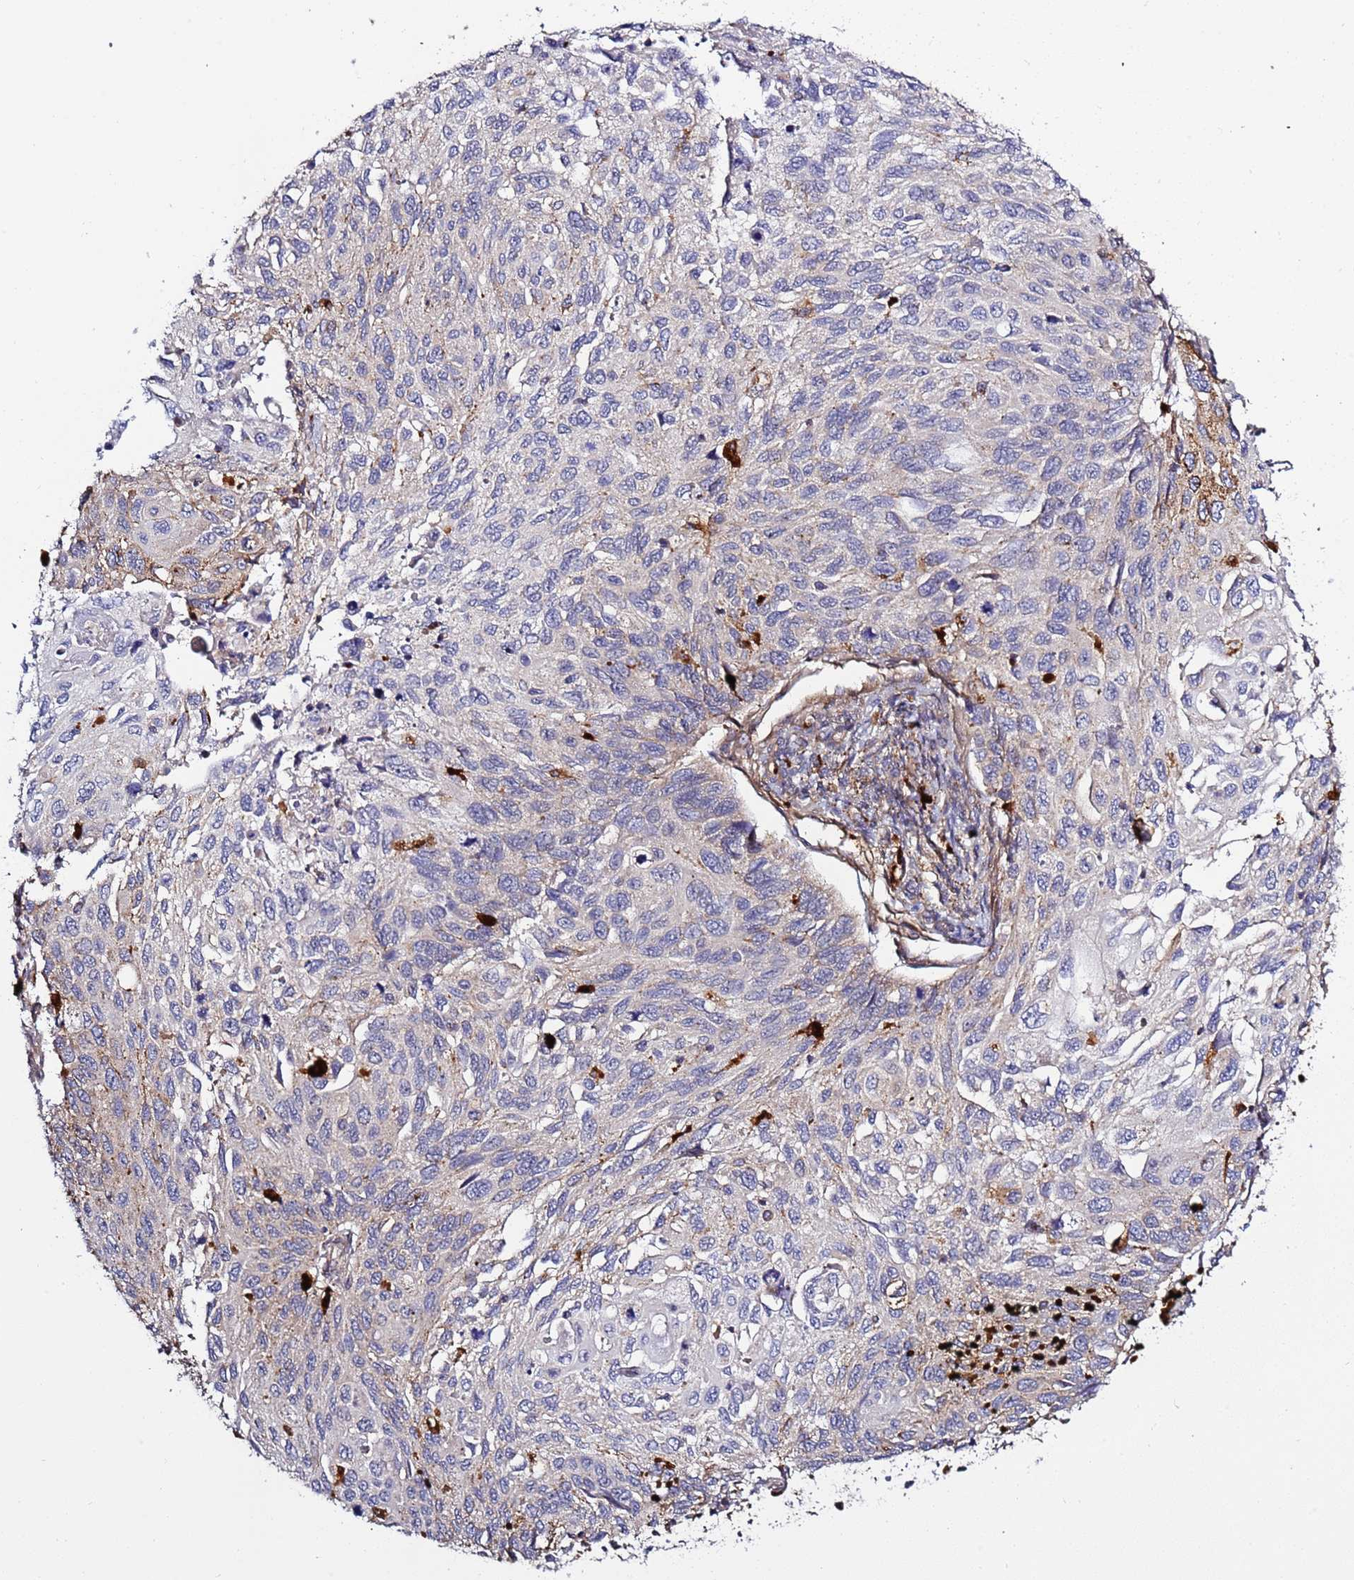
{"staining": {"intensity": "moderate", "quantity": "<25%", "location": "cytoplasmic/membranous"}, "tissue": "cervical cancer", "cell_type": "Tumor cells", "image_type": "cancer", "snomed": [{"axis": "morphology", "description": "Squamous cell carcinoma, NOS"}, {"axis": "topography", "description": "Cervix"}], "caption": "Brown immunohistochemical staining in human cervical squamous cell carcinoma displays moderate cytoplasmic/membranous staining in about <25% of tumor cells.", "gene": "VPS36", "patient": {"sex": "female", "age": 70}}